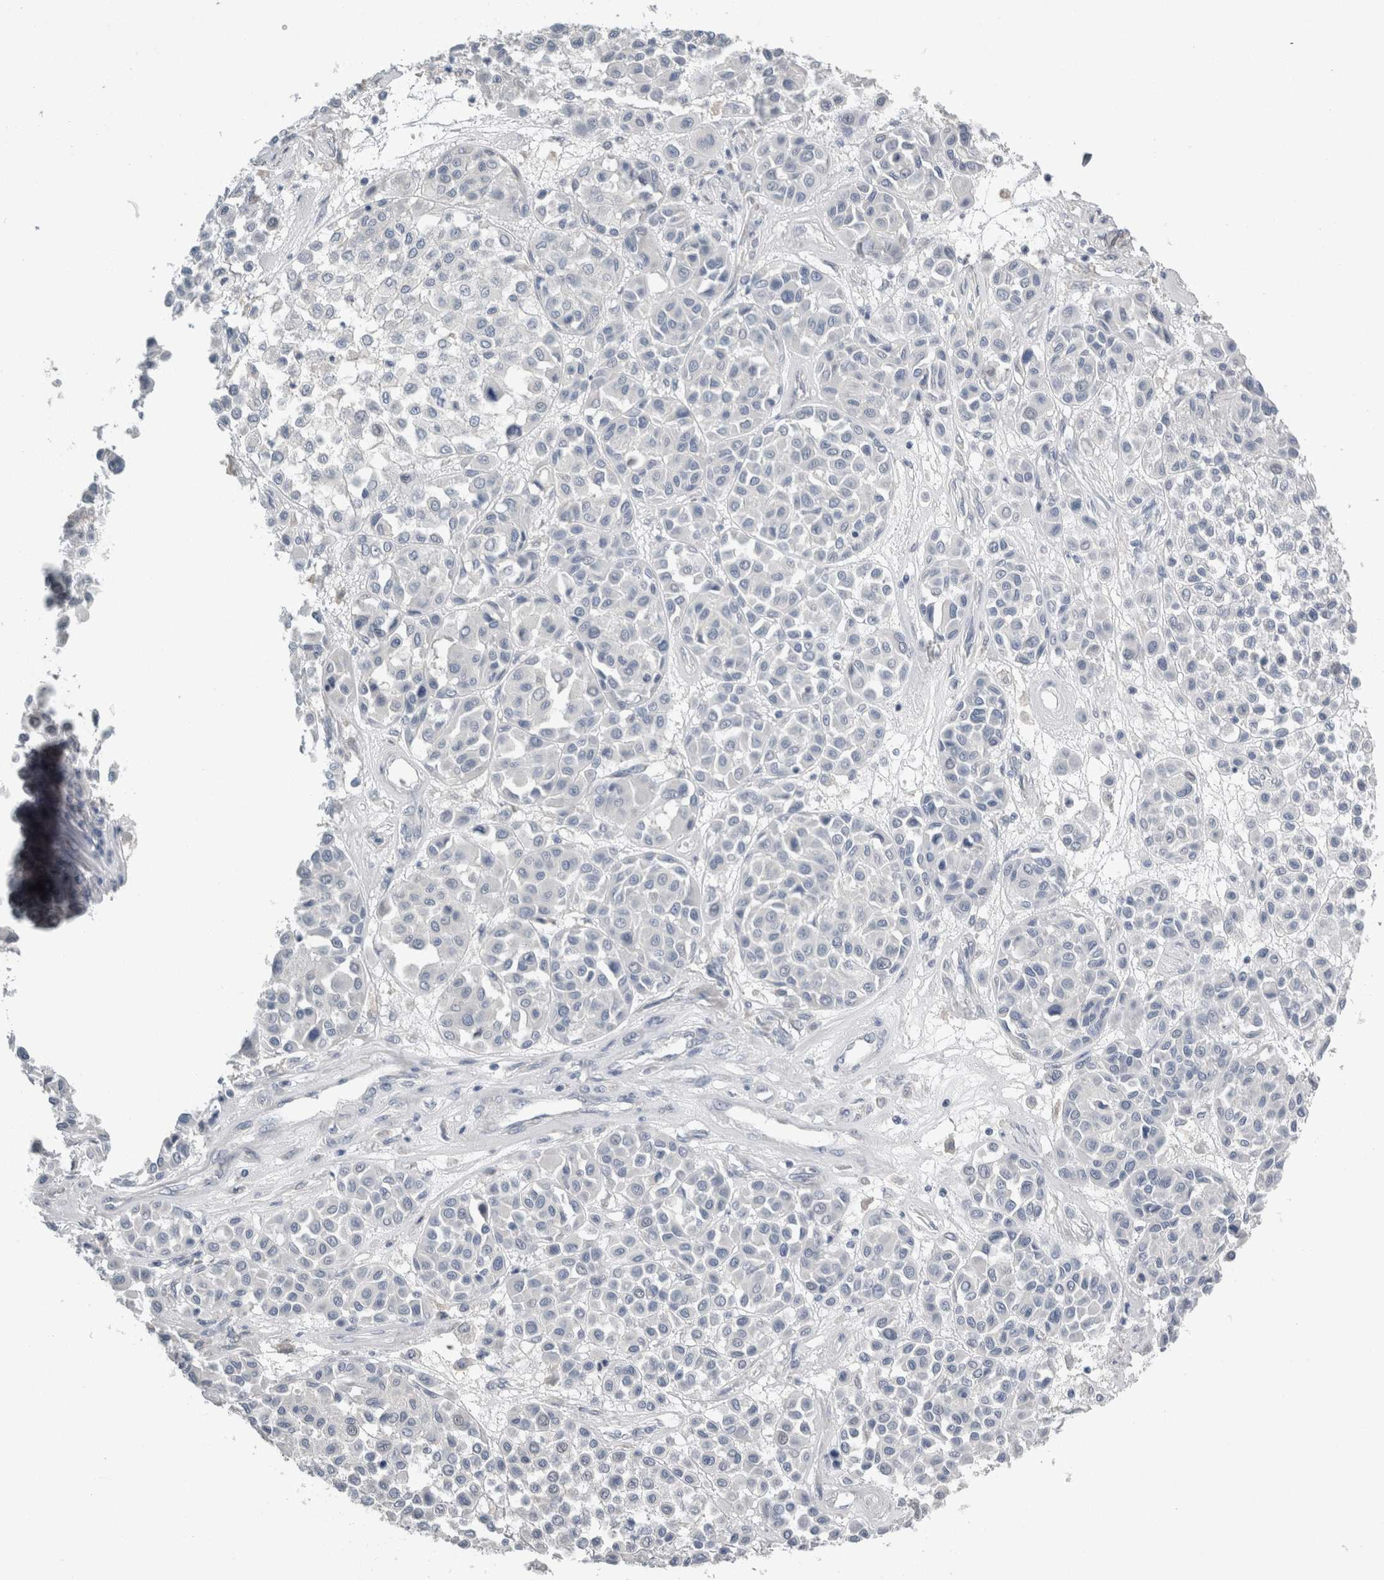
{"staining": {"intensity": "negative", "quantity": "none", "location": "none"}, "tissue": "melanoma", "cell_type": "Tumor cells", "image_type": "cancer", "snomed": [{"axis": "morphology", "description": "Malignant melanoma, Metastatic site"}, {"axis": "topography", "description": "Soft tissue"}], "caption": "The micrograph displays no staining of tumor cells in malignant melanoma (metastatic site).", "gene": "NEFM", "patient": {"sex": "male", "age": 41}}